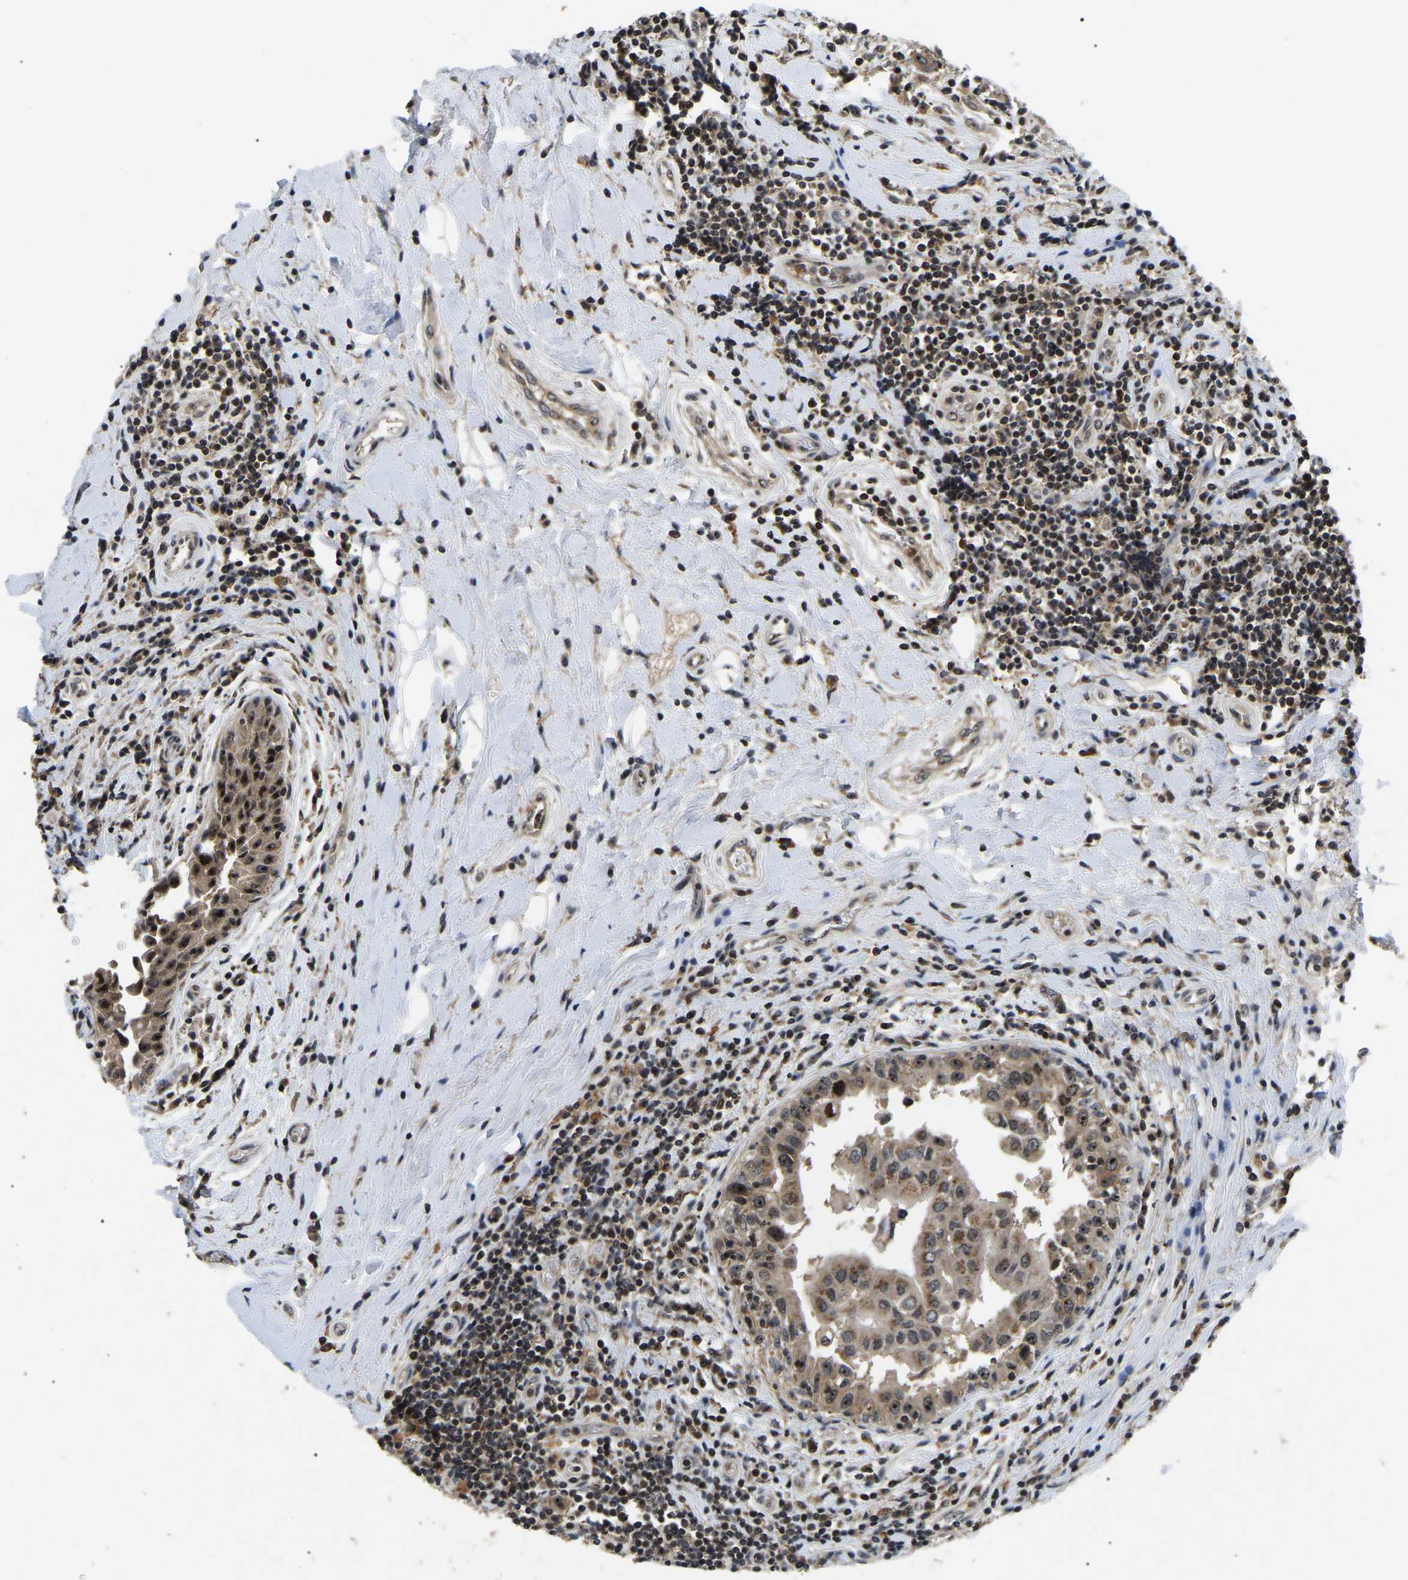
{"staining": {"intensity": "strong", "quantity": ">75%", "location": "cytoplasmic/membranous,nuclear"}, "tissue": "breast cancer", "cell_type": "Tumor cells", "image_type": "cancer", "snomed": [{"axis": "morphology", "description": "Duct carcinoma"}, {"axis": "topography", "description": "Breast"}], "caption": "The image reveals staining of invasive ductal carcinoma (breast), revealing strong cytoplasmic/membranous and nuclear protein staining (brown color) within tumor cells. (IHC, brightfield microscopy, high magnification).", "gene": "RBM28", "patient": {"sex": "female", "age": 27}}